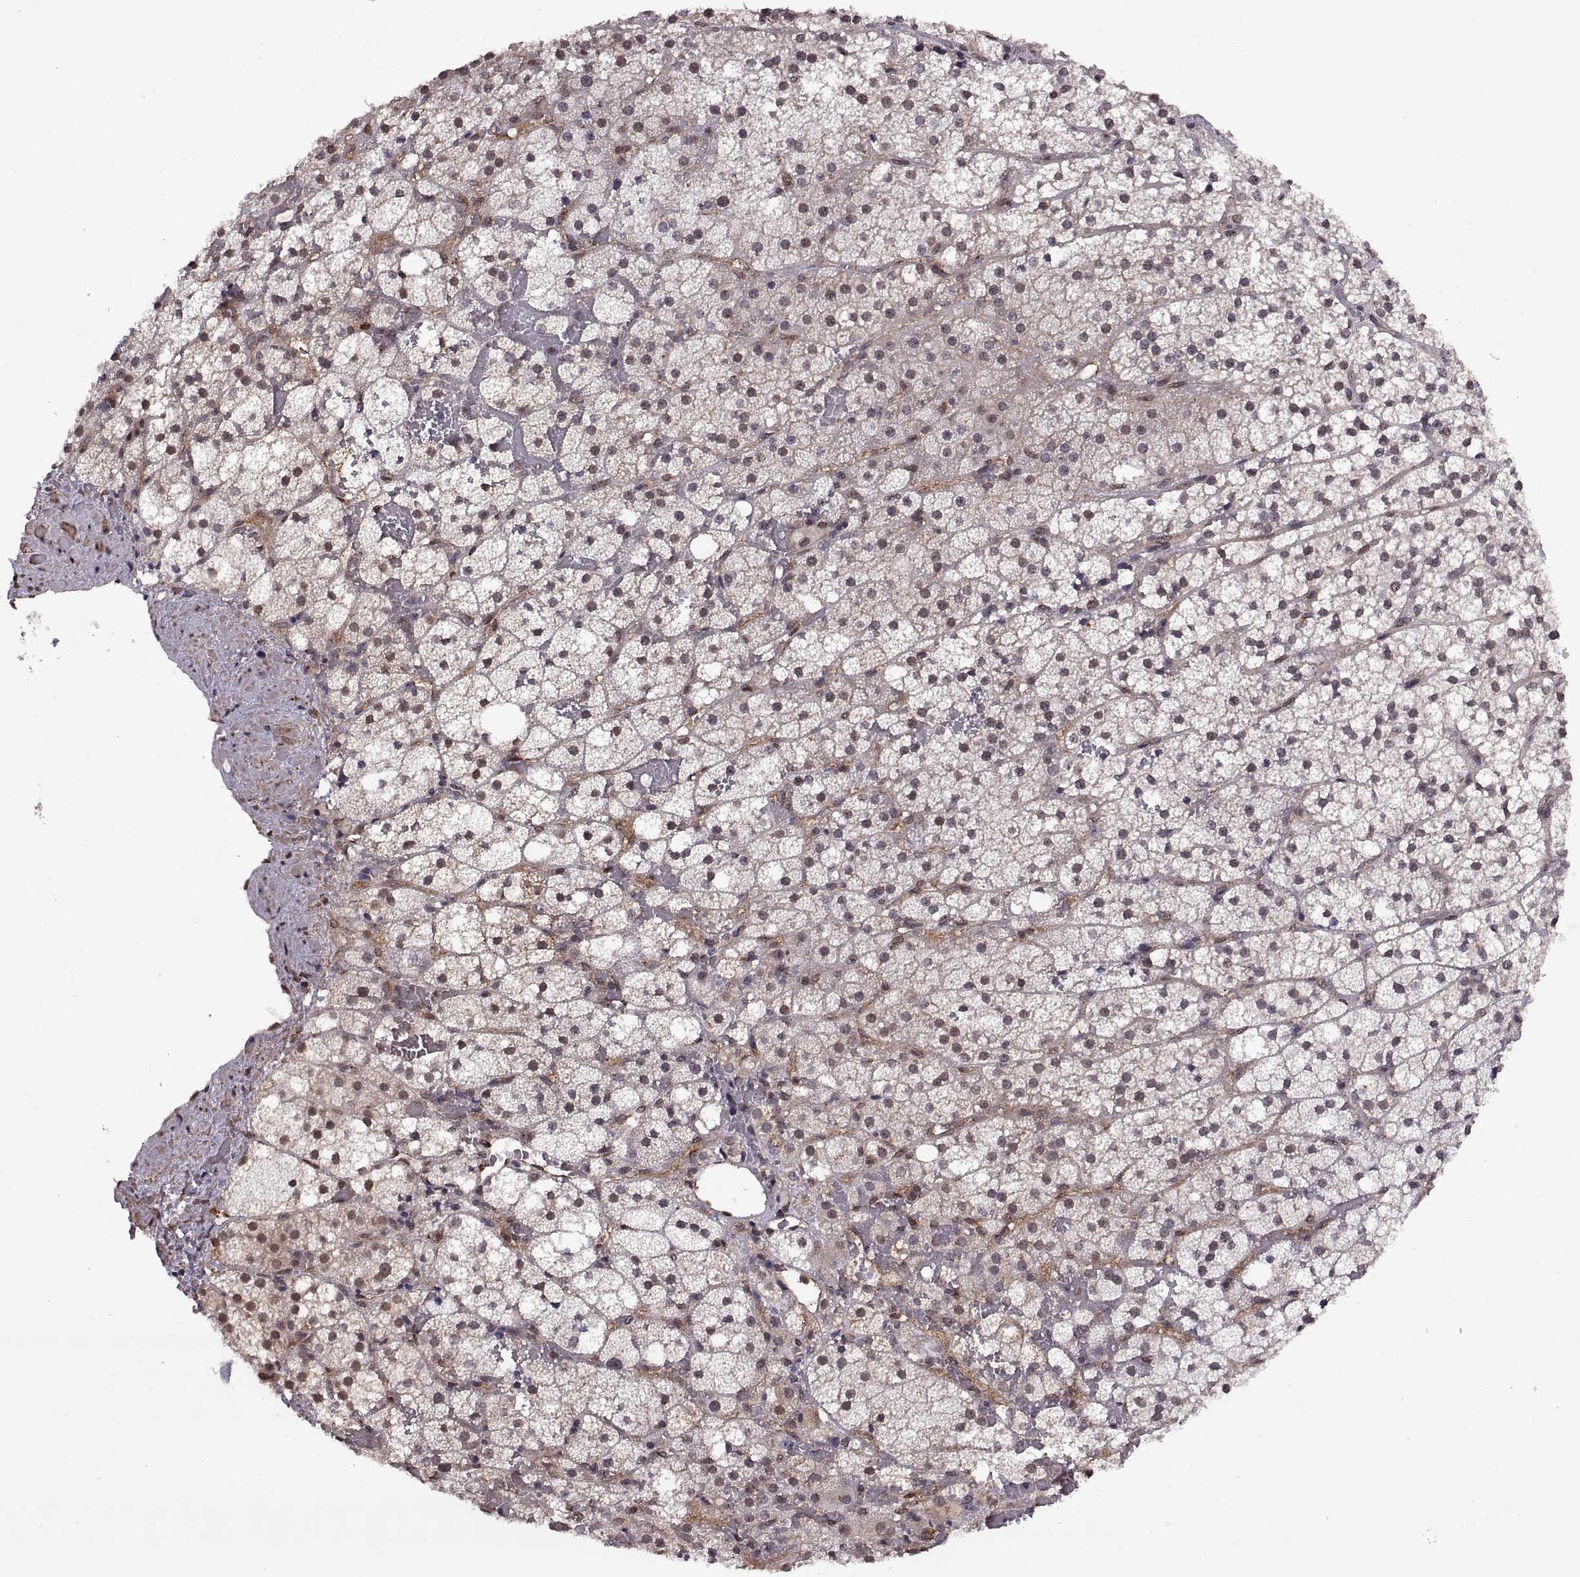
{"staining": {"intensity": "weak", "quantity": "25%-75%", "location": "cytoplasmic/membranous,nuclear"}, "tissue": "adrenal gland", "cell_type": "Glandular cells", "image_type": "normal", "snomed": [{"axis": "morphology", "description": "Normal tissue, NOS"}, {"axis": "topography", "description": "Adrenal gland"}], "caption": "Immunohistochemical staining of benign human adrenal gland displays weak cytoplasmic/membranous,nuclear protein expression in about 25%-75% of glandular cells.", "gene": "ARRB1", "patient": {"sex": "male", "age": 53}}